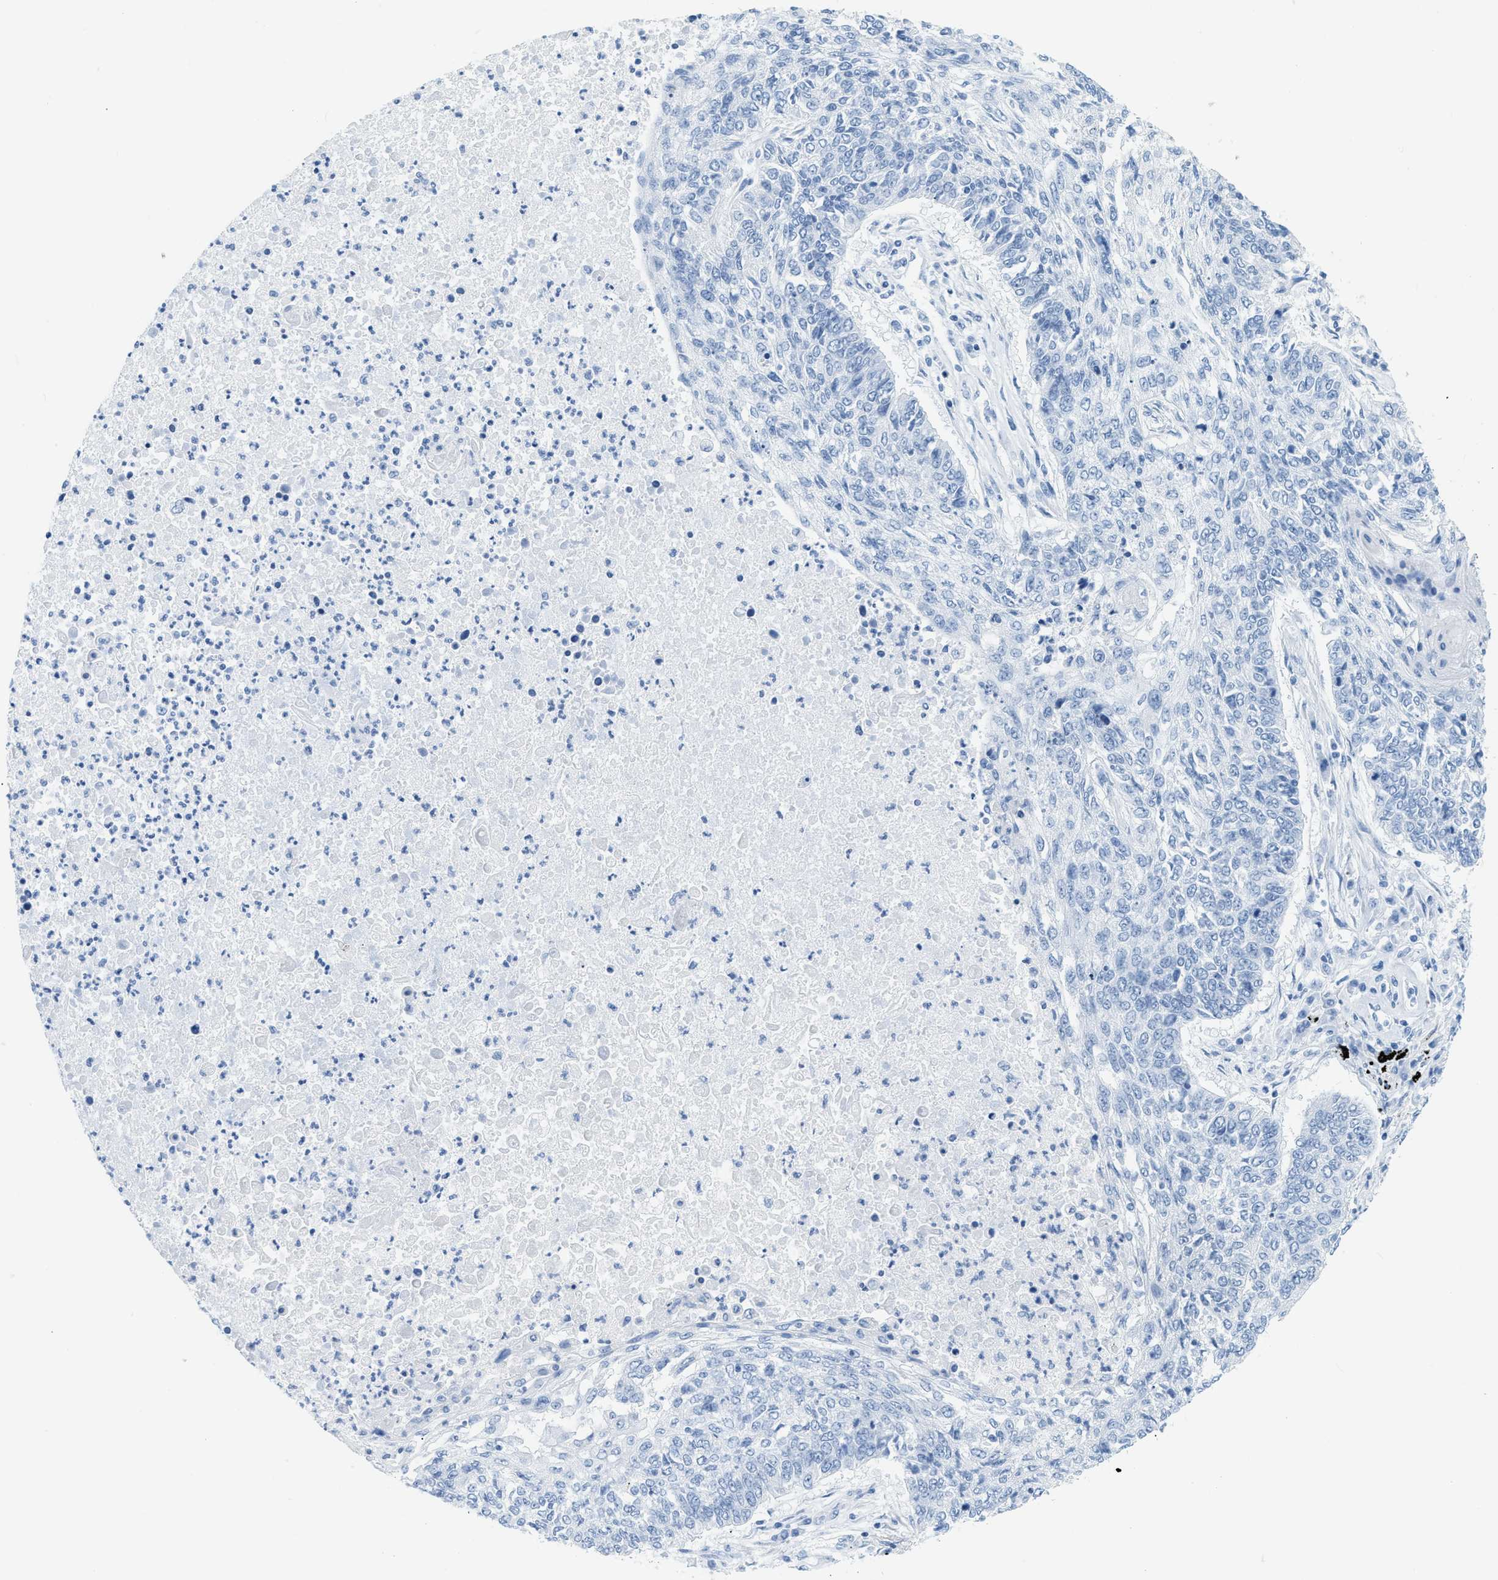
{"staining": {"intensity": "negative", "quantity": "none", "location": "none"}, "tissue": "lung cancer", "cell_type": "Tumor cells", "image_type": "cancer", "snomed": [{"axis": "morphology", "description": "Normal tissue, NOS"}, {"axis": "morphology", "description": "Squamous cell carcinoma, NOS"}, {"axis": "topography", "description": "Cartilage tissue"}, {"axis": "topography", "description": "Bronchus"}, {"axis": "topography", "description": "Lung"}], "caption": "Lung cancer (squamous cell carcinoma) stained for a protein using immunohistochemistry shows no expression tumor cells.", "gene": "DES", "patient": {"sex": "female", "age": 49}}